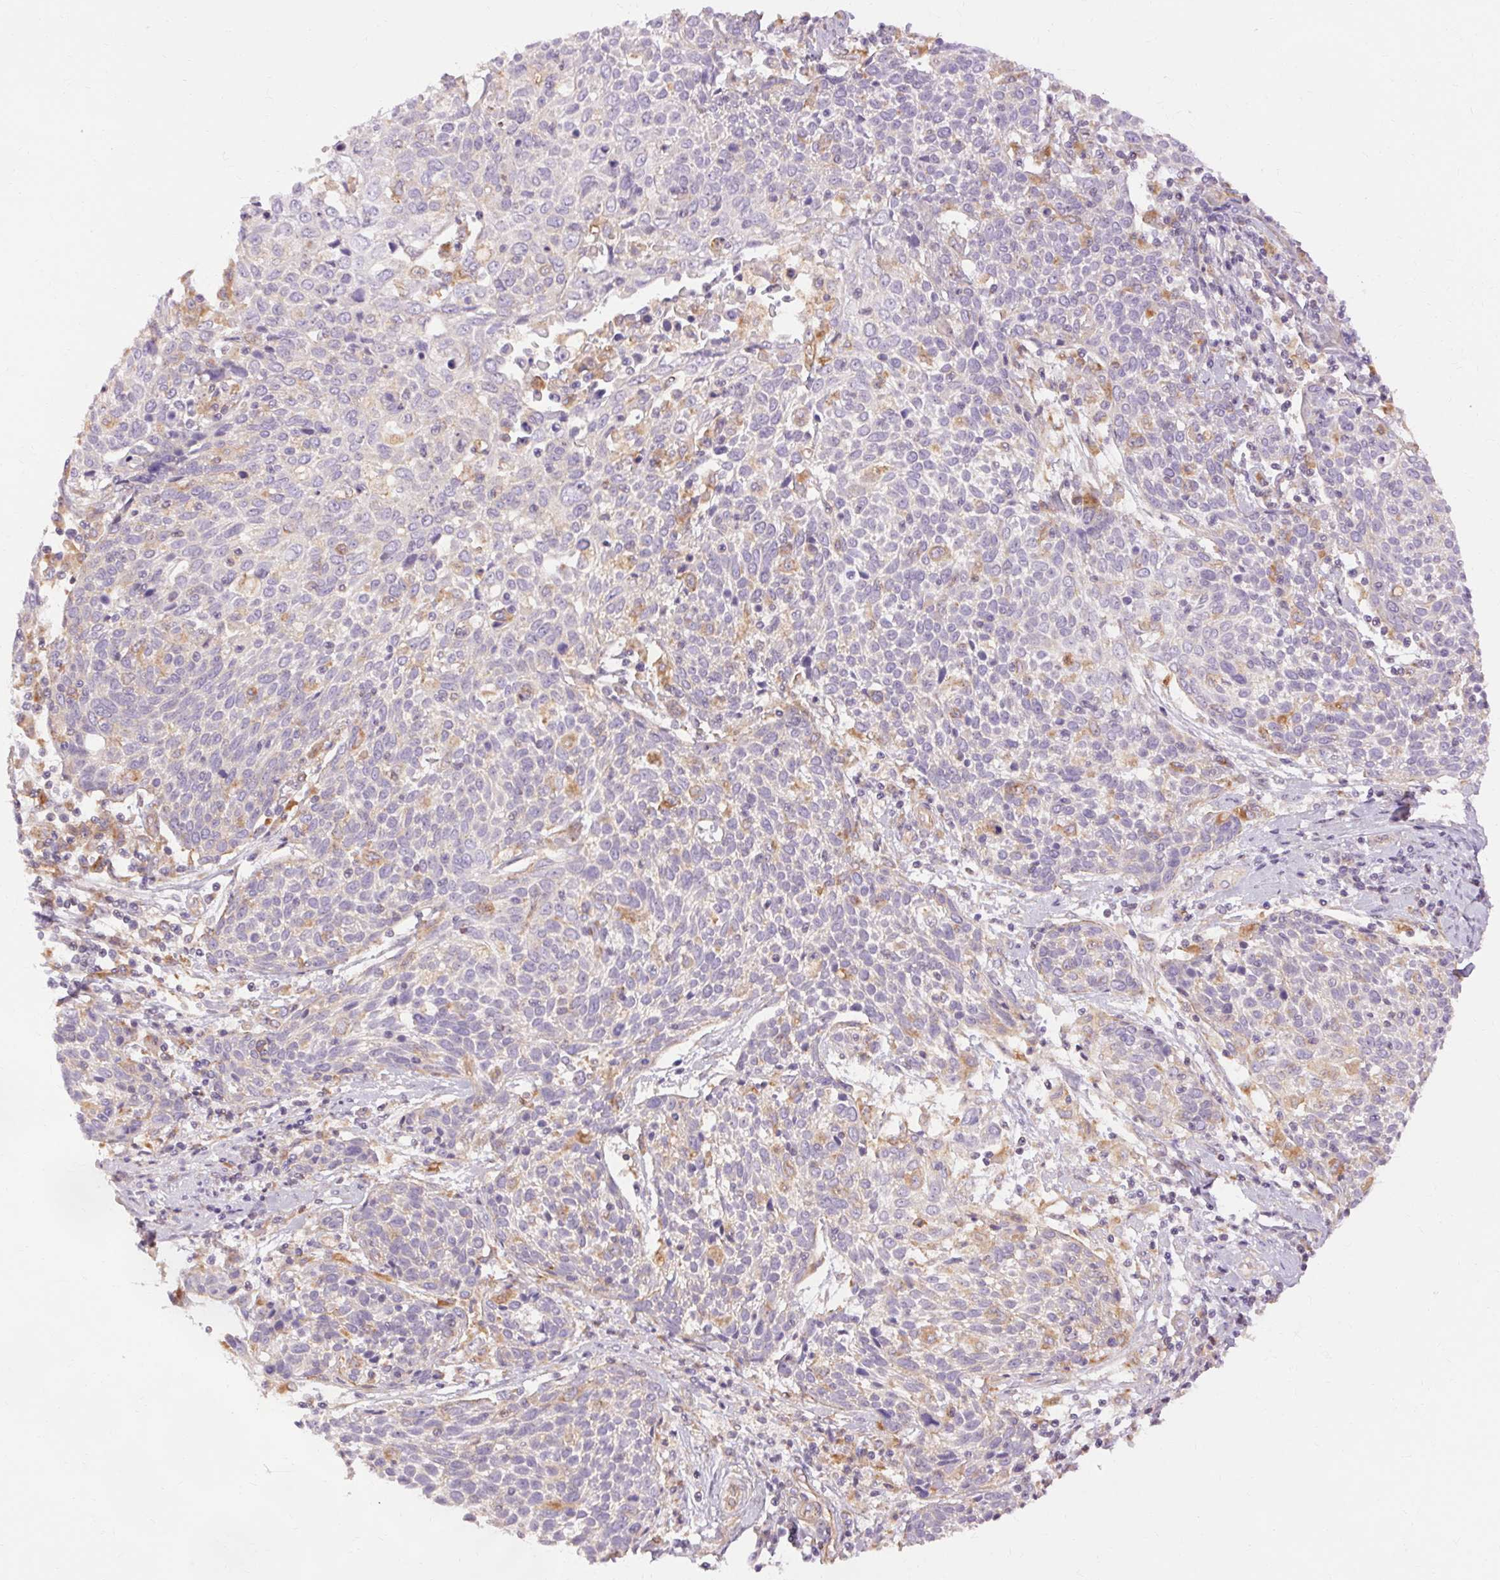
{"staining": {"intensity": "weak", "quantity": "<25%", "location": "cytoplasmic/membranous"}, "tissue": "cervical cancer", "cell_type": "Tumor cells", "image_type": "cancer", "snomed": [{"axis": "morphology", "description": "Squamous cell carcinoma, NOS"}, {"axis": "topography", "description": "Cervix"}], "caption": "An immunohistochemistry (IHC) photomicrograph of cervical cancer (squamous cell carcinoma) is shown. There is no staining in tumor cells of cervical cancer (squamous cell carcinoma).", "gene": "TM6SF1", "patient": {"sex": "female", "age": 61}}